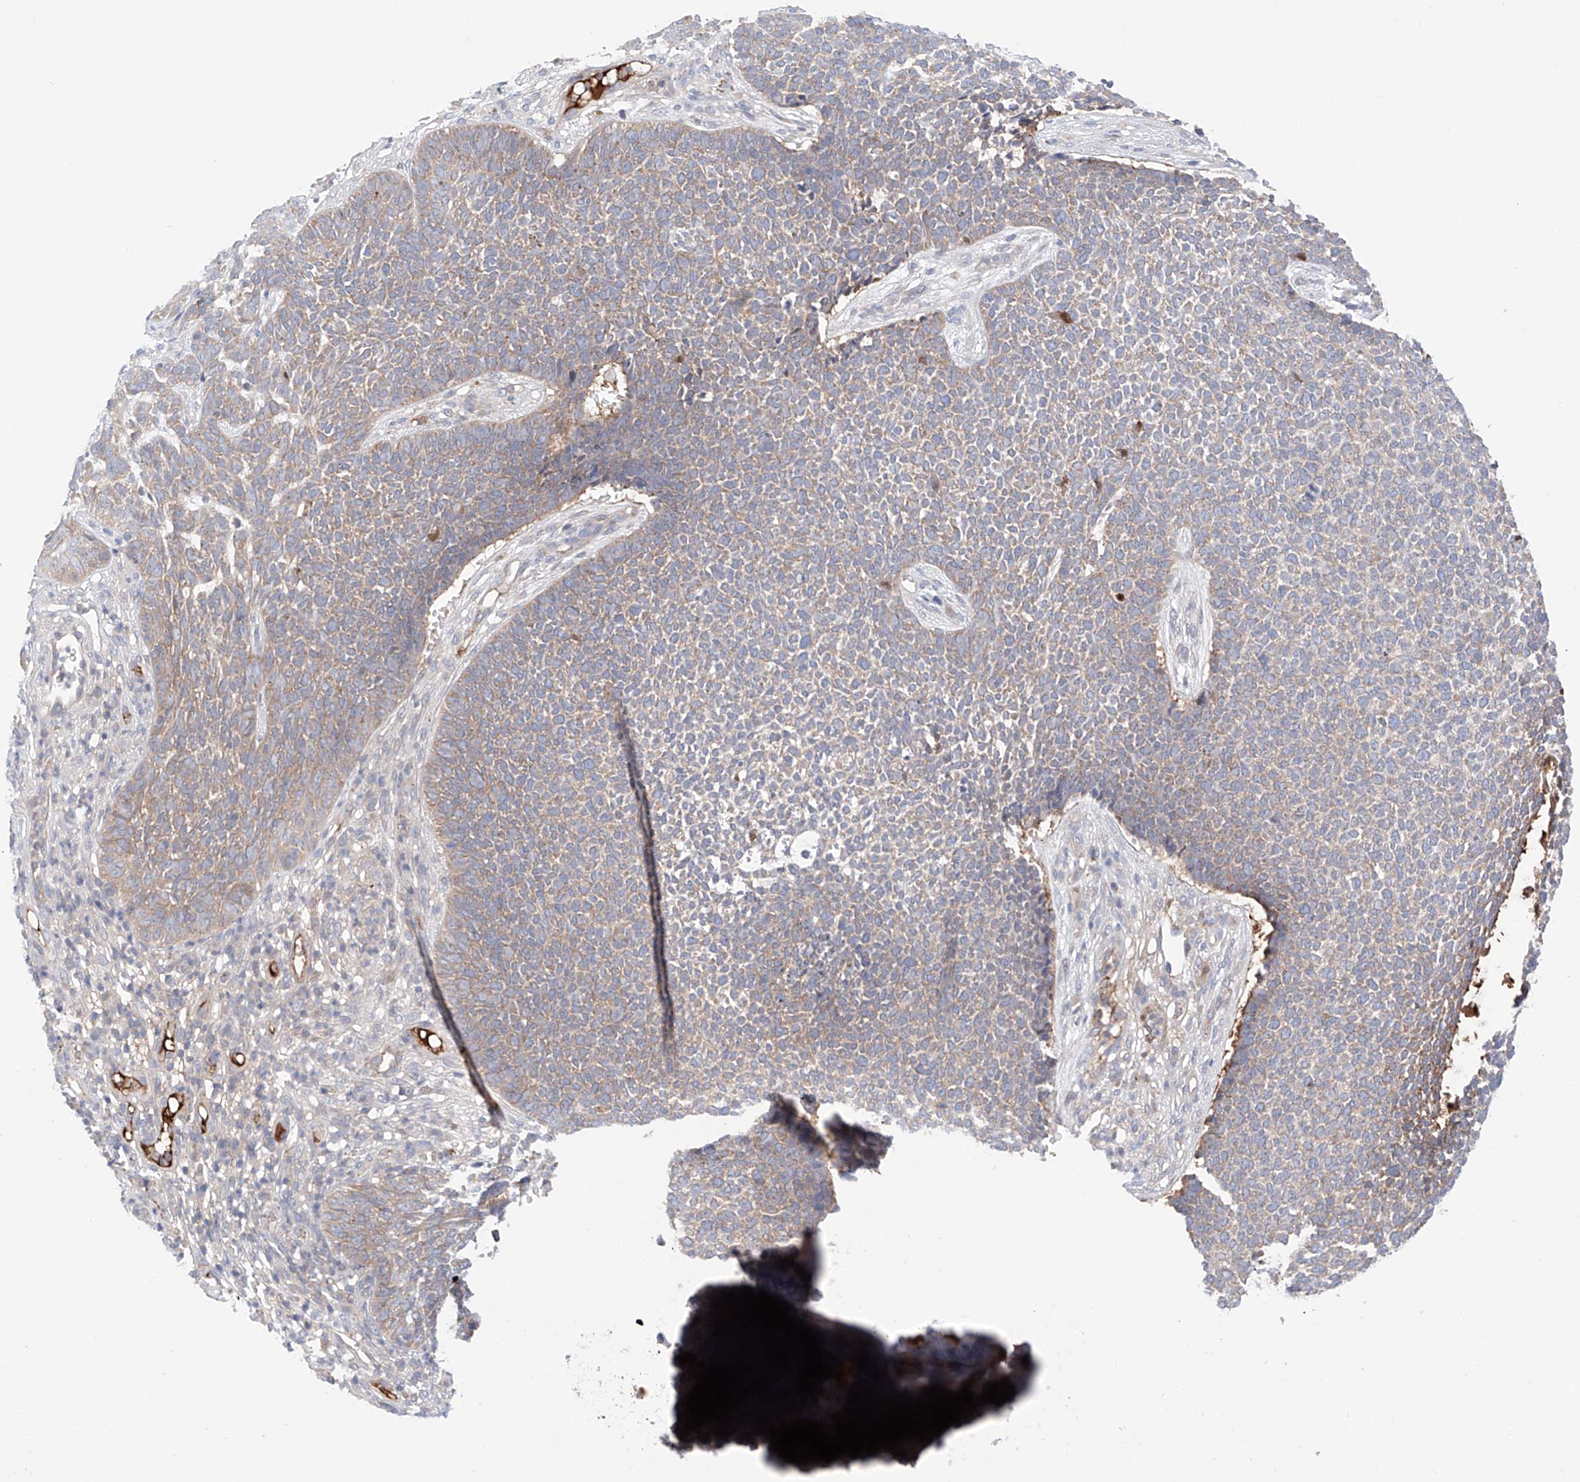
{"staining": {"intensity": "weak", "quantity": "25%-75%", "location": "cytoplasmic/membranous"}, "tissue": "skin cancer", "cell_type": "Tumor cells", "image_type": "cancer", "snomed": [{"axis": "morphology", "description": "Basal cell carcinoma"}, {"axis": "topography", "description": "Skin"}], "caption": "Immunohistochemical staining of human skin cancer exhibits low levels of weak cytoplasmic/membranous expression in about 25%-75% of tumor cells.", "gene": "PGGT1B", "patient": {"sex": "female", "age": 84}}